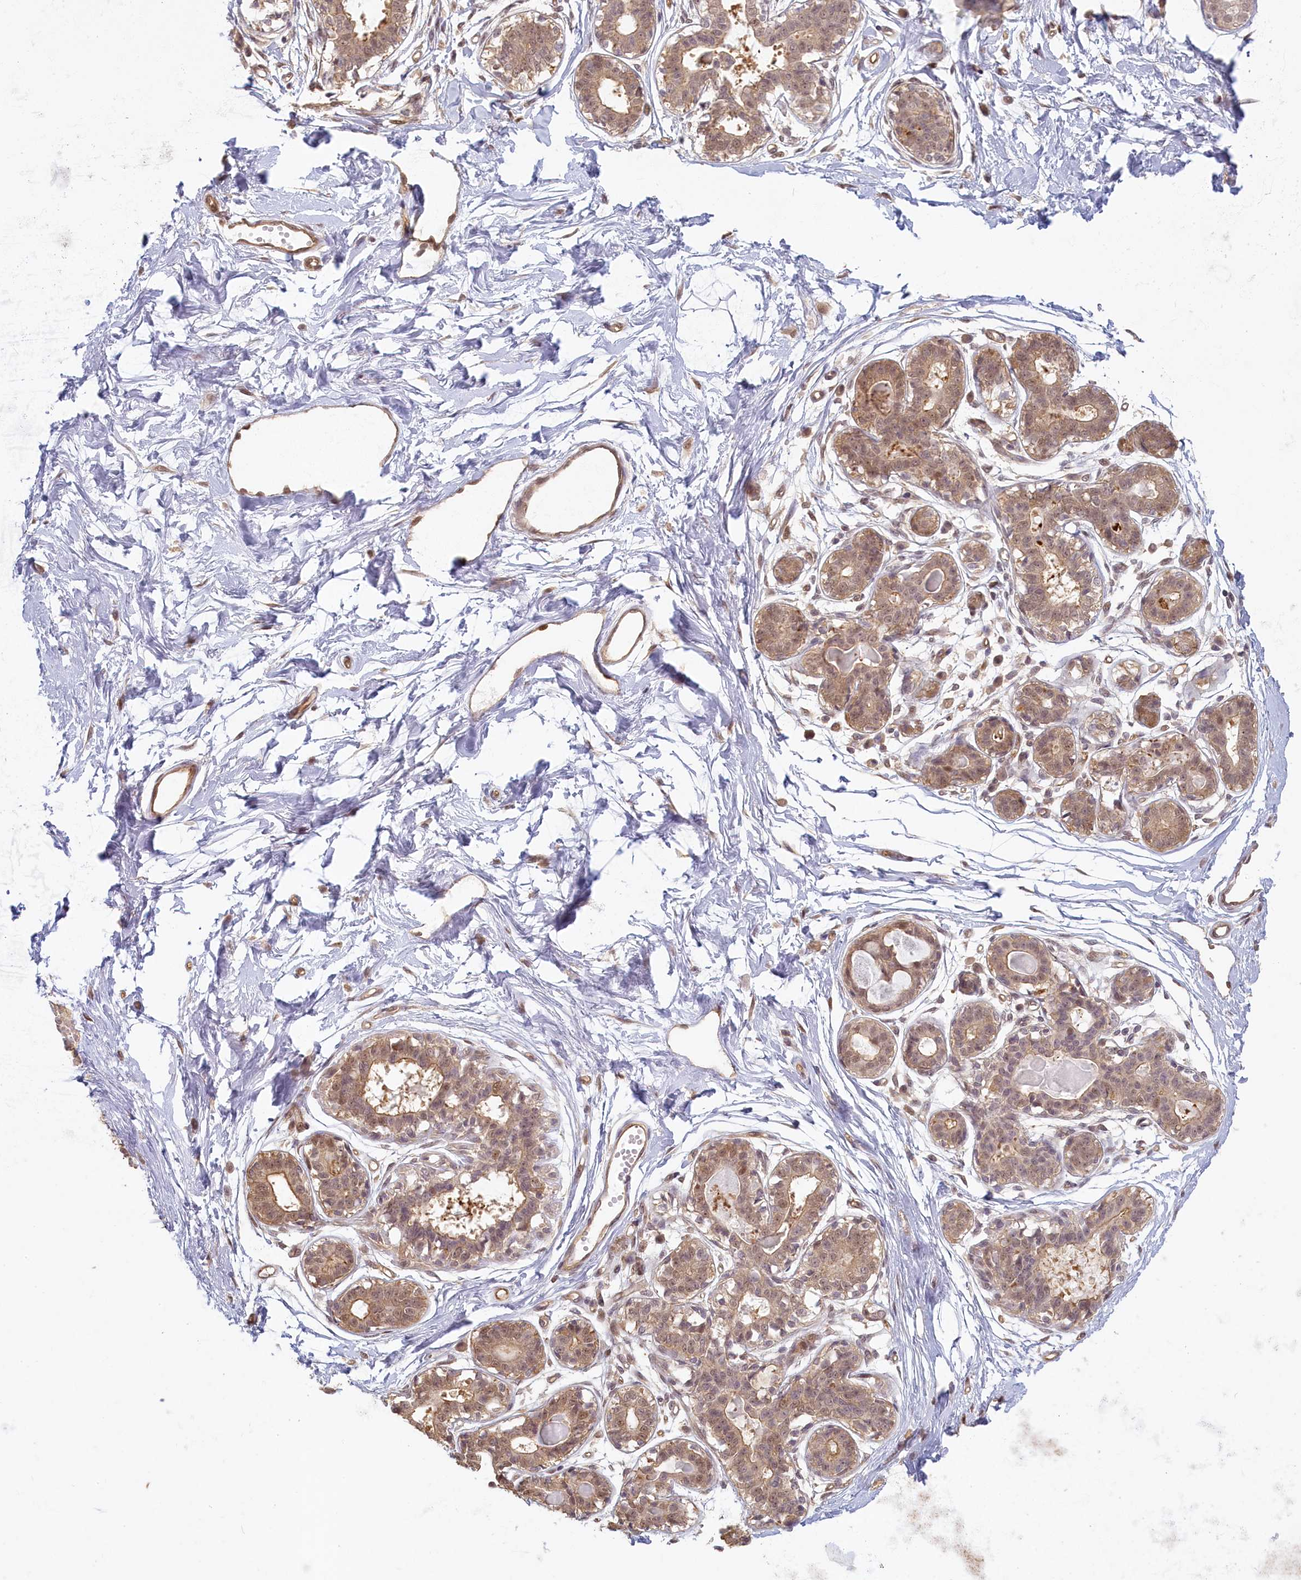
{"staining": {"intensity": "weak", "quantity": ">75%", "location": "cytoplasmic/membranous,nuclear"}, "tissue": "breast", "cell_type": "Adipocytes", "image_type": "normal", "snomed": [{"axis": "morphology", "description": "Normal tissue, NOS"}, {"axis": "topography", "description": "Breast"}], "caption": "This micrograph shows normal breast stained with immunohistochemistry (IHC) to label a protein in brown. The cytoplasmic/membranous,nuclear of adipocytes show weak positivity for the protein. Nuclei are counter-stained blue.", "gene": "C19orf44", "patient": {"sex": "female", "age": 45}}